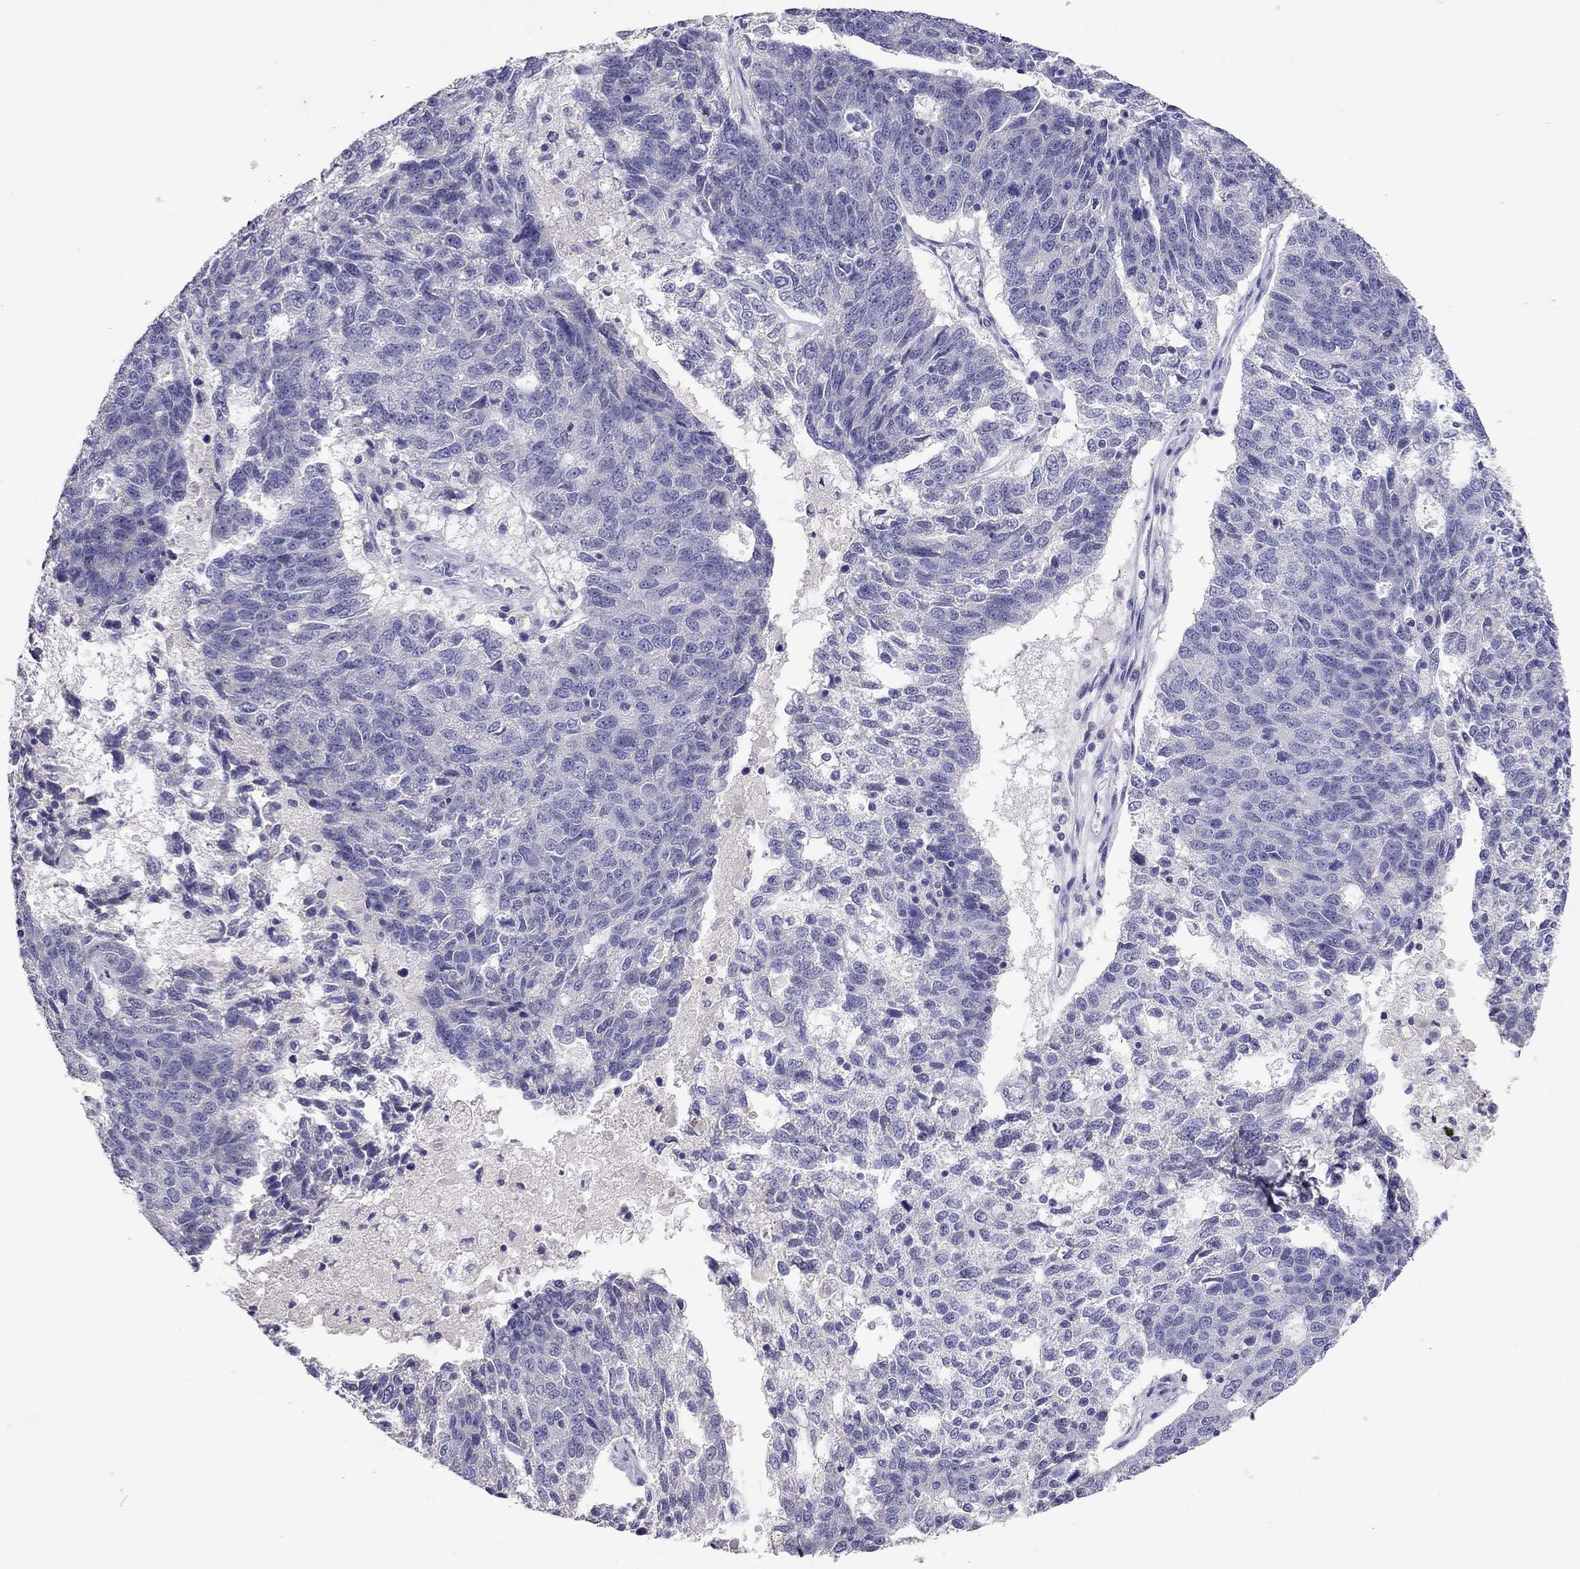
{"staining": {"intensity": "negative", "quantity": "none", "location": "none"}, "tissue": "ovarian cancer", "cell_type": "Tumor cells", "image_type": "cancer", "snomed": [{"axis": "morphology", "description": "Cystadenocarcinoma, serous, NOS"}, {"axis": "topography", "description": "Ovary"}], "caption": "DAB immunohistochemical staining of human serous cystadenocarcinoma (ovarian) displays no significant positivity in tumor cells.", "gene": "CALHM1", "patient": {"sex": "female", "age": 71}}